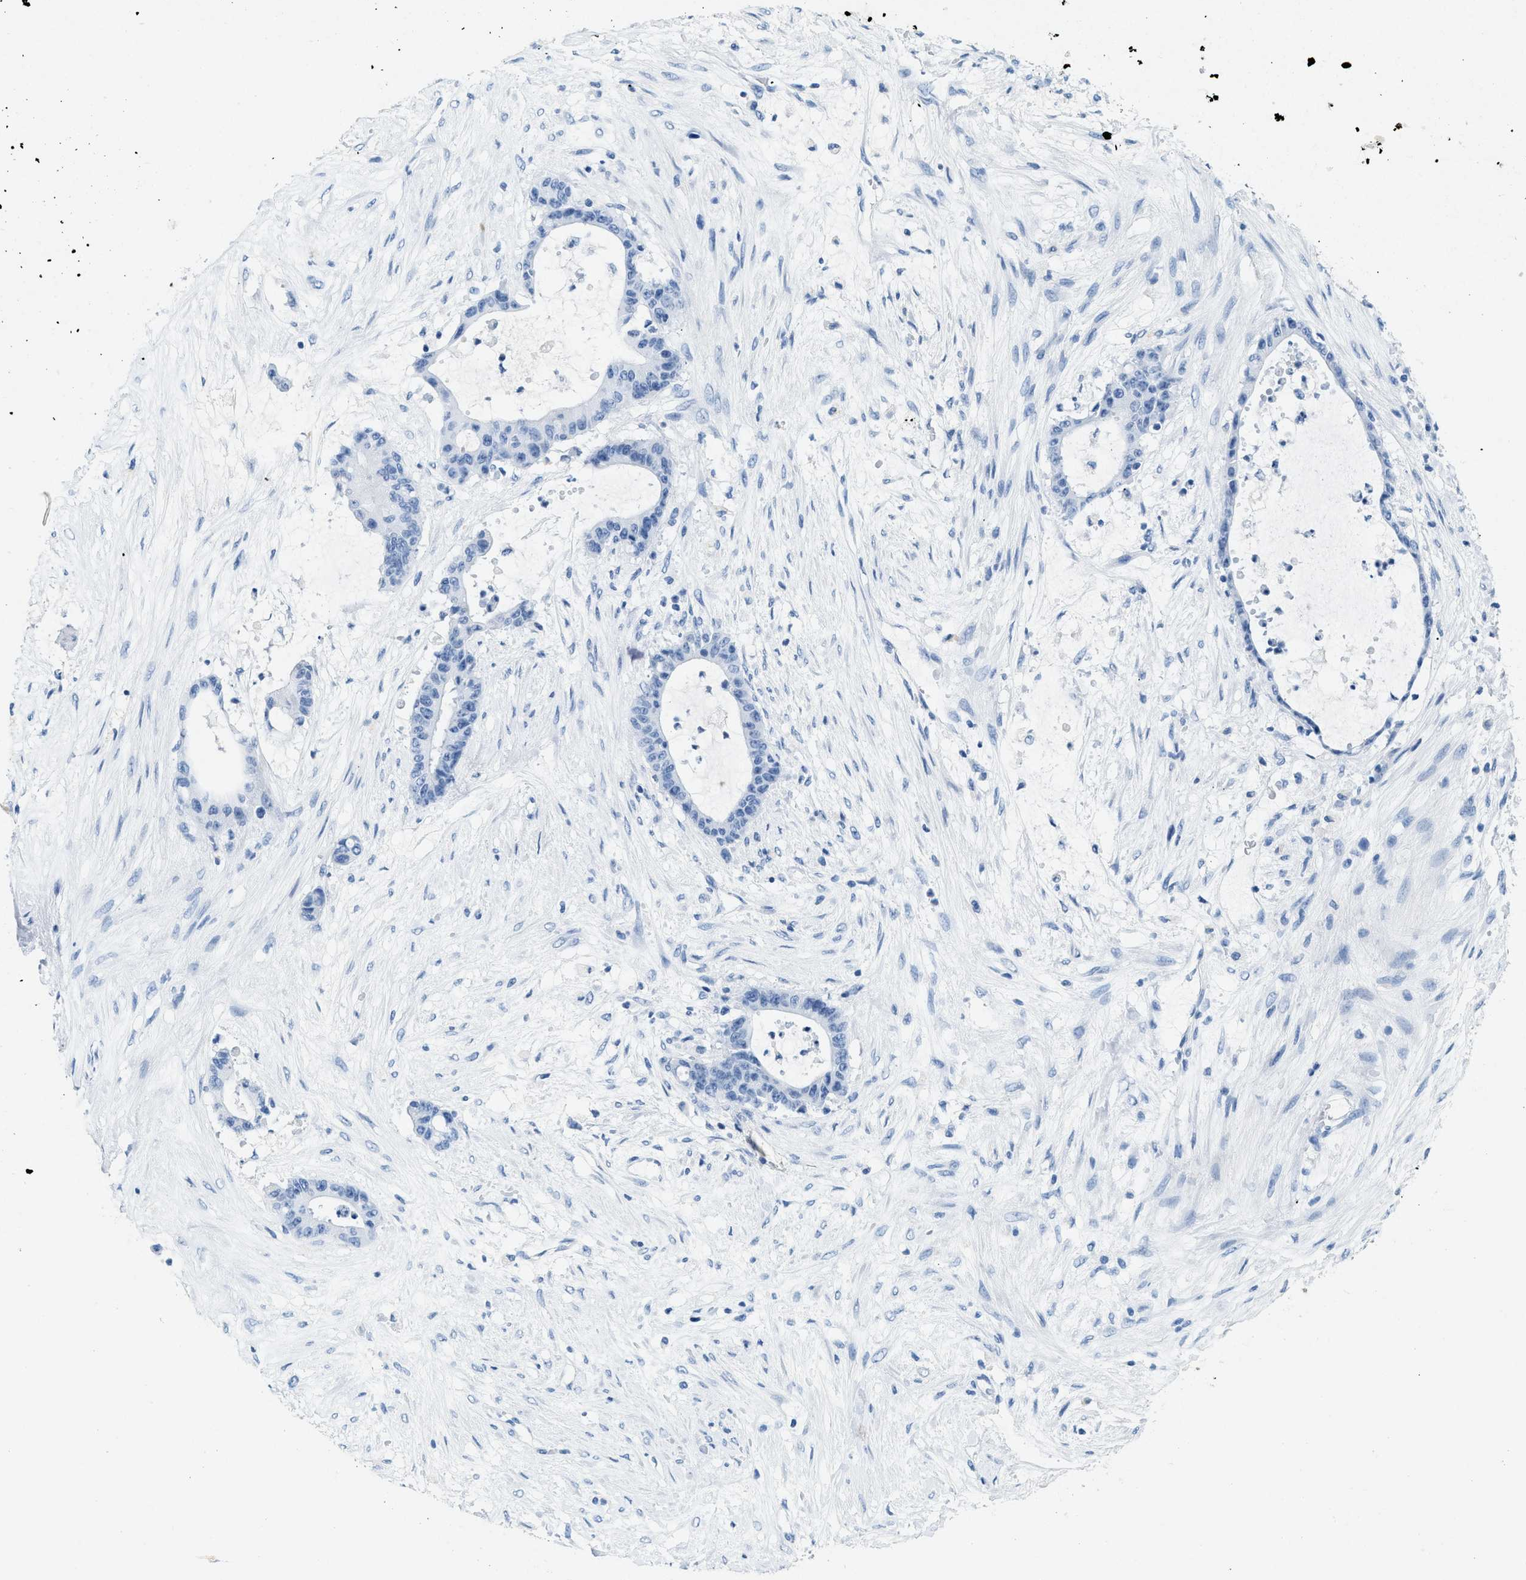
{"staining": {"intensity": "negative", "quantity": "none", "location": "none"}, "tissue": "liver cancer", "cell_type": "Tumor cells", "image_type": "cancer", "snomed": [{"axis": "morphology", "description": "Cholangiocarcinoma"}, {"axis": "topography", "description": "Liver"}], "caption": "High power microscopy photomicrograph of an immunohistochemistry photomicrograph of cholangiocarcinoma (liver), revealing no significant positivity in tumor cells.", "gene": "HHATL", "patient": {"sex": "female", "age": 73}}